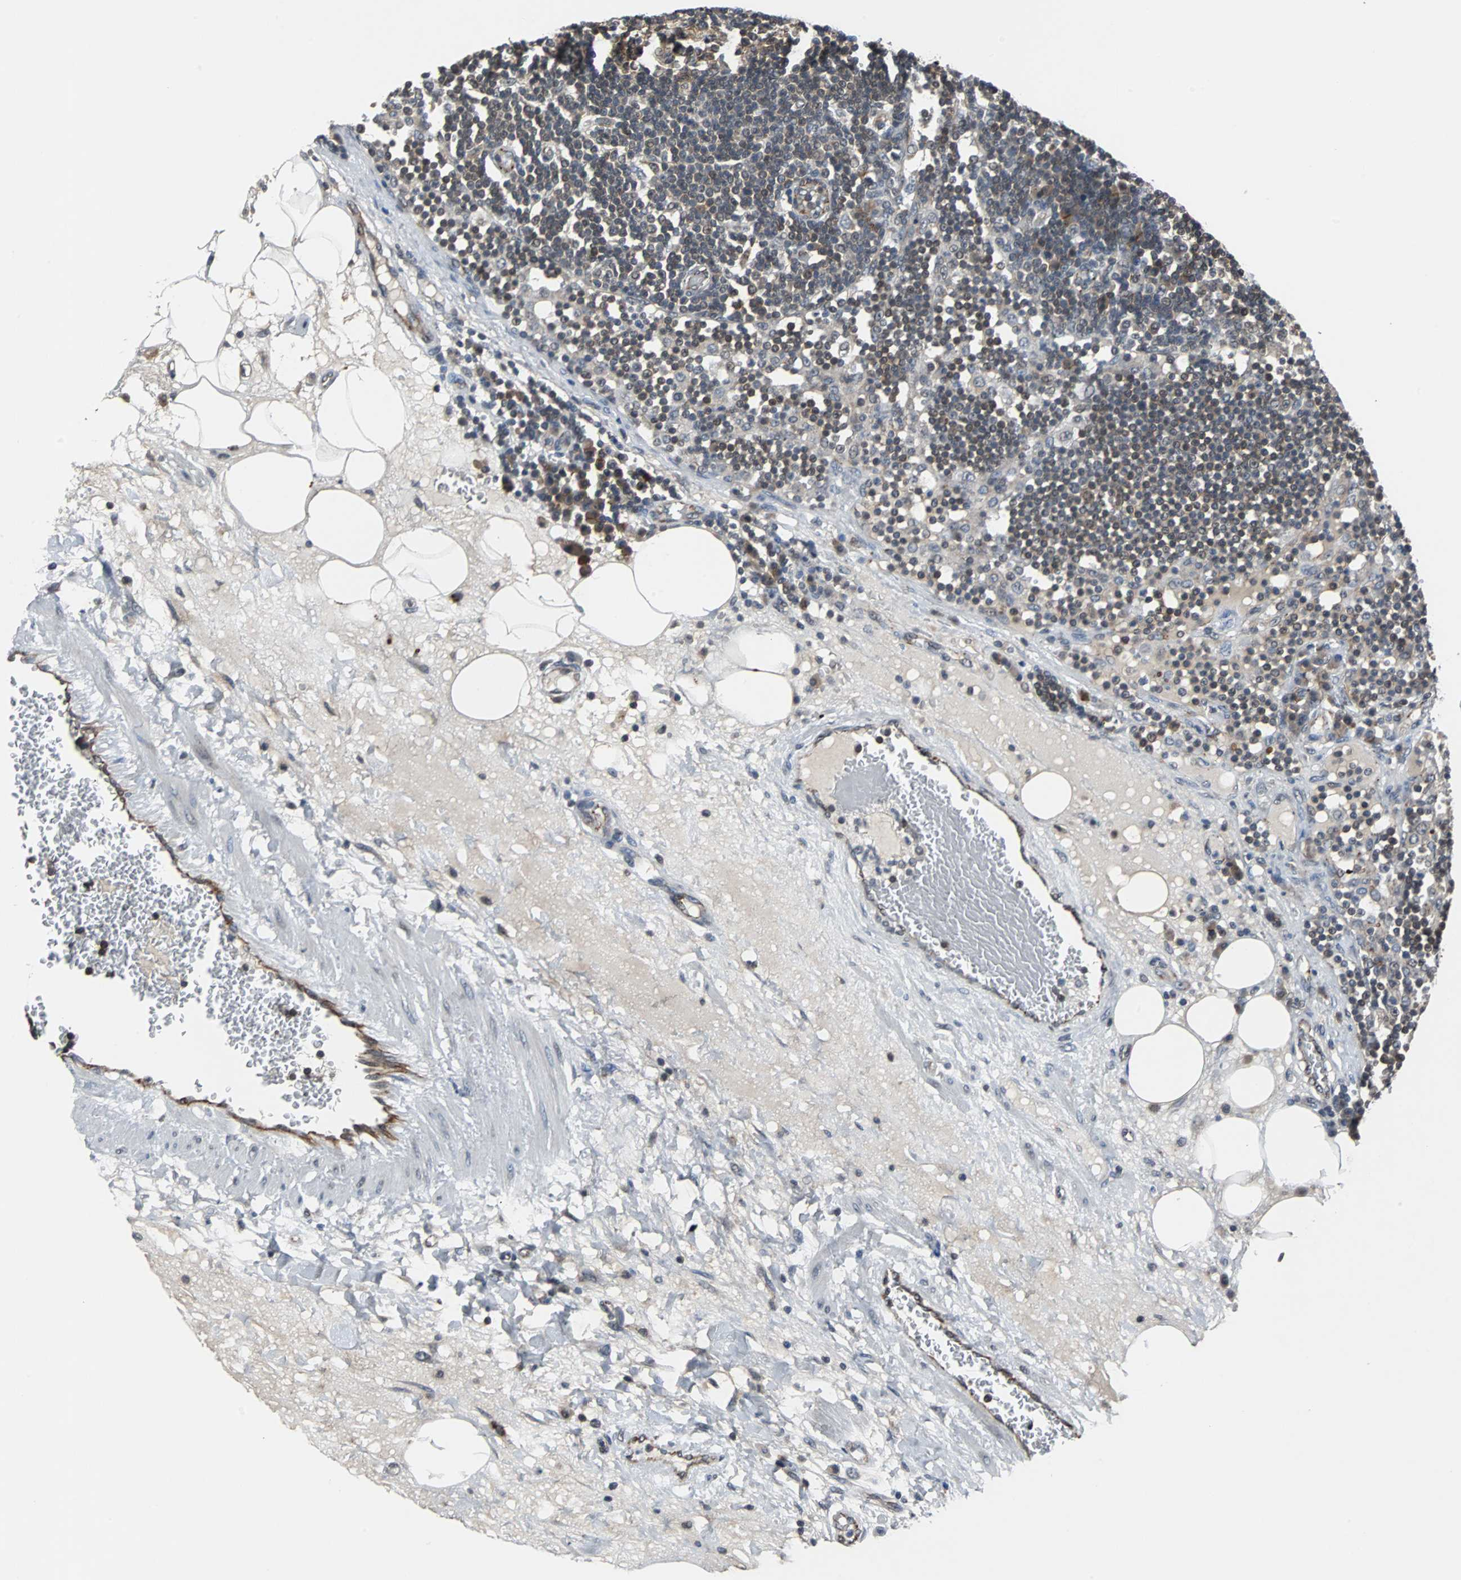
{"staining": {"intensity": "moderate", "quantity": ">75%", "location": "cytoplasmic/membranous"}, "tissue": "lymph node", "cell_type": "Germinal center cells", "image_type": "normal", "snomed": [{"axis": "morphology", "description": "Normal tissue, NOS"}, {"axis": "morphology", "description": "Squamous cell carcinoma, metastatic, NOS"}, {"axis": "topography", "description": "Lymph node"}], "caption": "The micrograph shows immunohistochemical staining of normal lymph node. There is moderate cytoplasmic/membranous staining is identified in about >75% of germinal center cells.", "gene": "LSR", "patient": {"sex": "female", "age": 53}}